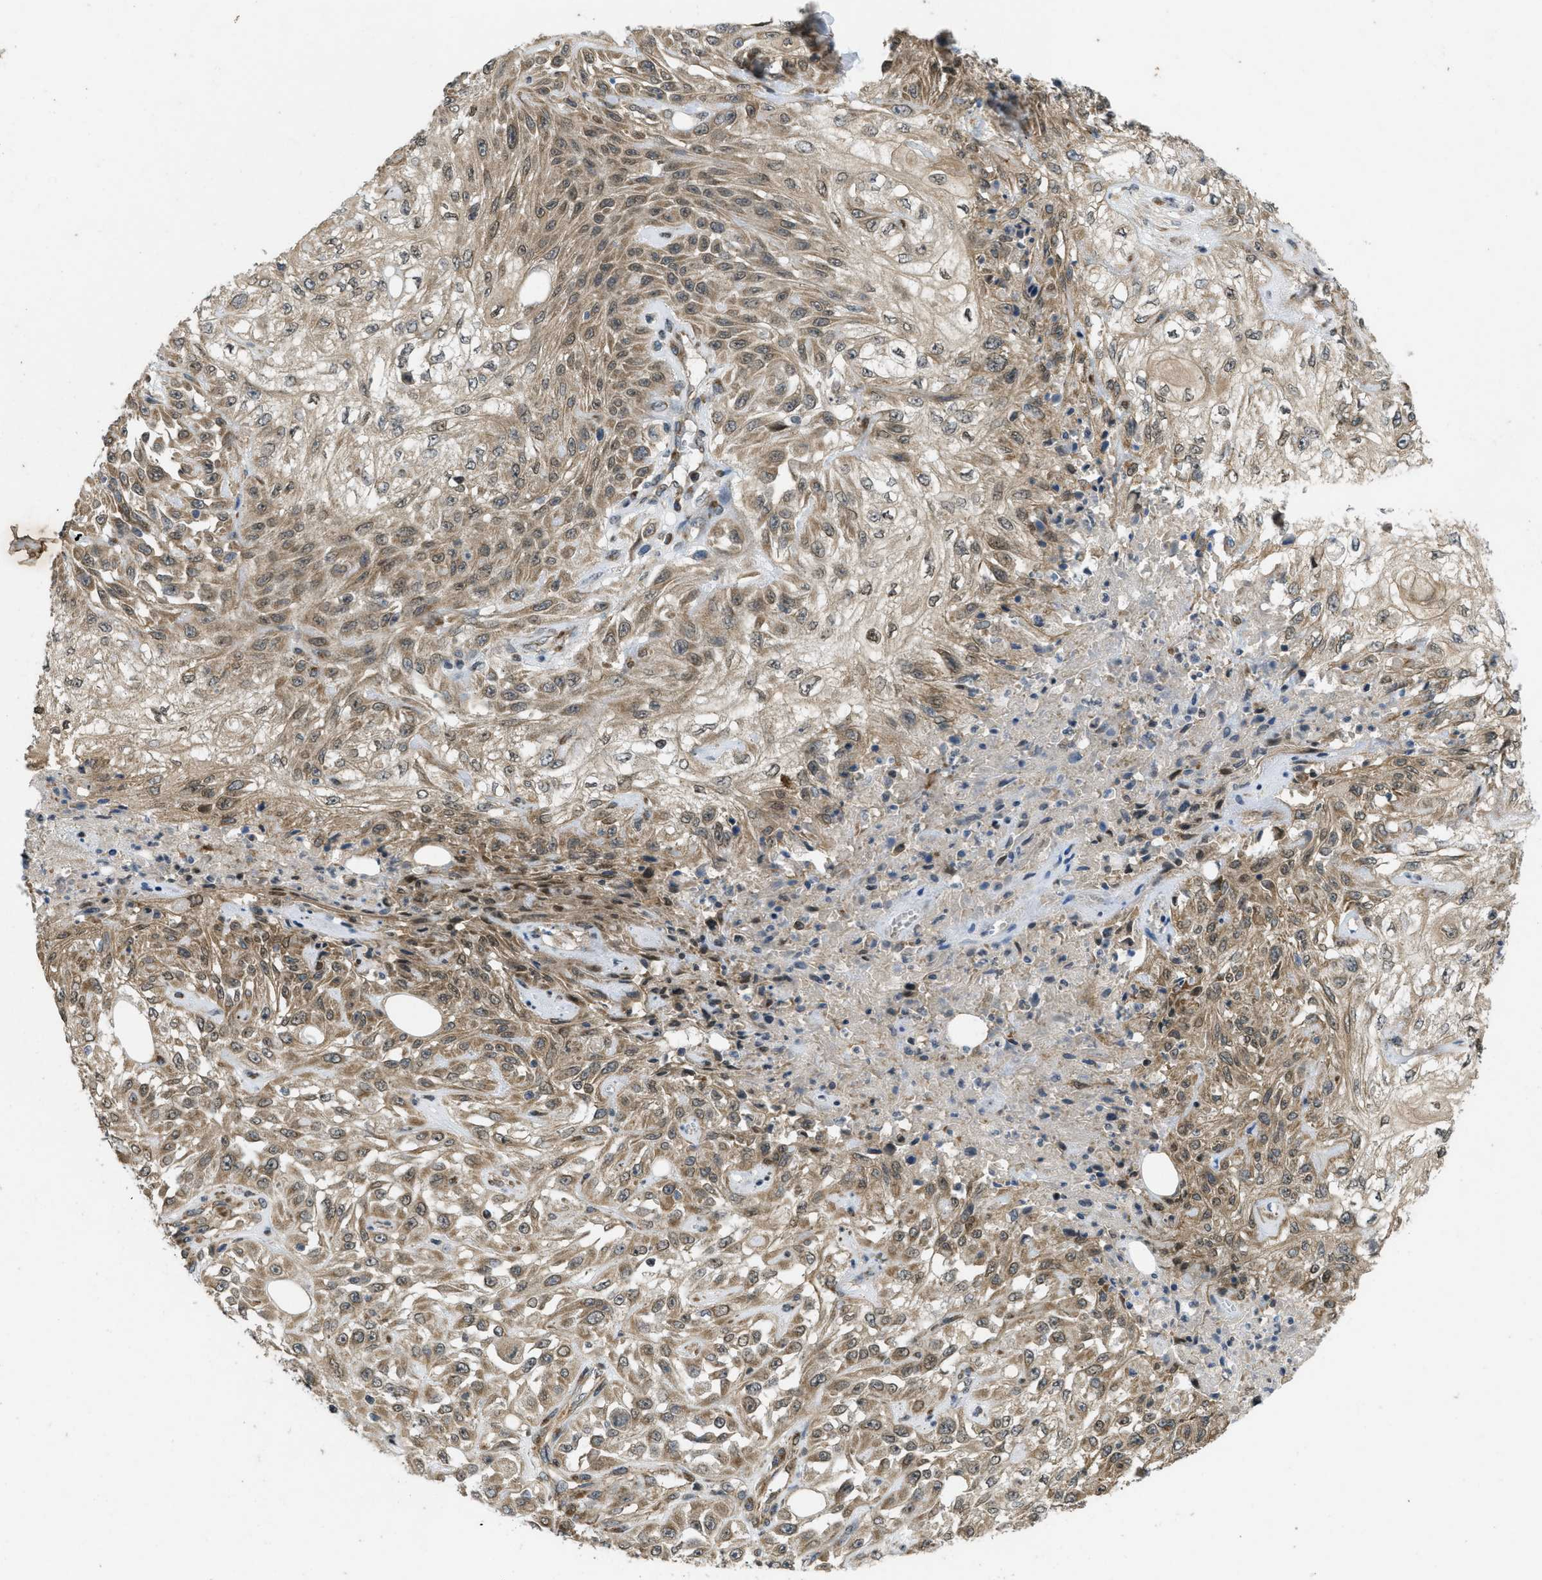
{"staining": {"intensity": "moderate", "quantity": ">75%", "location": "cytoplasmic/membranous"}, "tissue": "skin cancer", "cell_type": "Tumor cells", "image_type": "cancer", "snomed": [{"axis": "morphology", "description": "Squamous cell carcinoma, NOS"}, {"axis": "morphology", "description": "Squamous cell carcinoma, metastatic, NOS"}, {"axis": "topography", "description": "Skin"}, {"axis": "topography", "description": "Lymph node"}], "caption": "Moderate cytoplasmic/membranous staining for a protein is appreciated in approximately >75% of tumor cells of squamous cell carcinoma (skin) using immunohistochemistry.", "gene": "IFNLR1", "patient": {"sex": "male", "age": 75}}